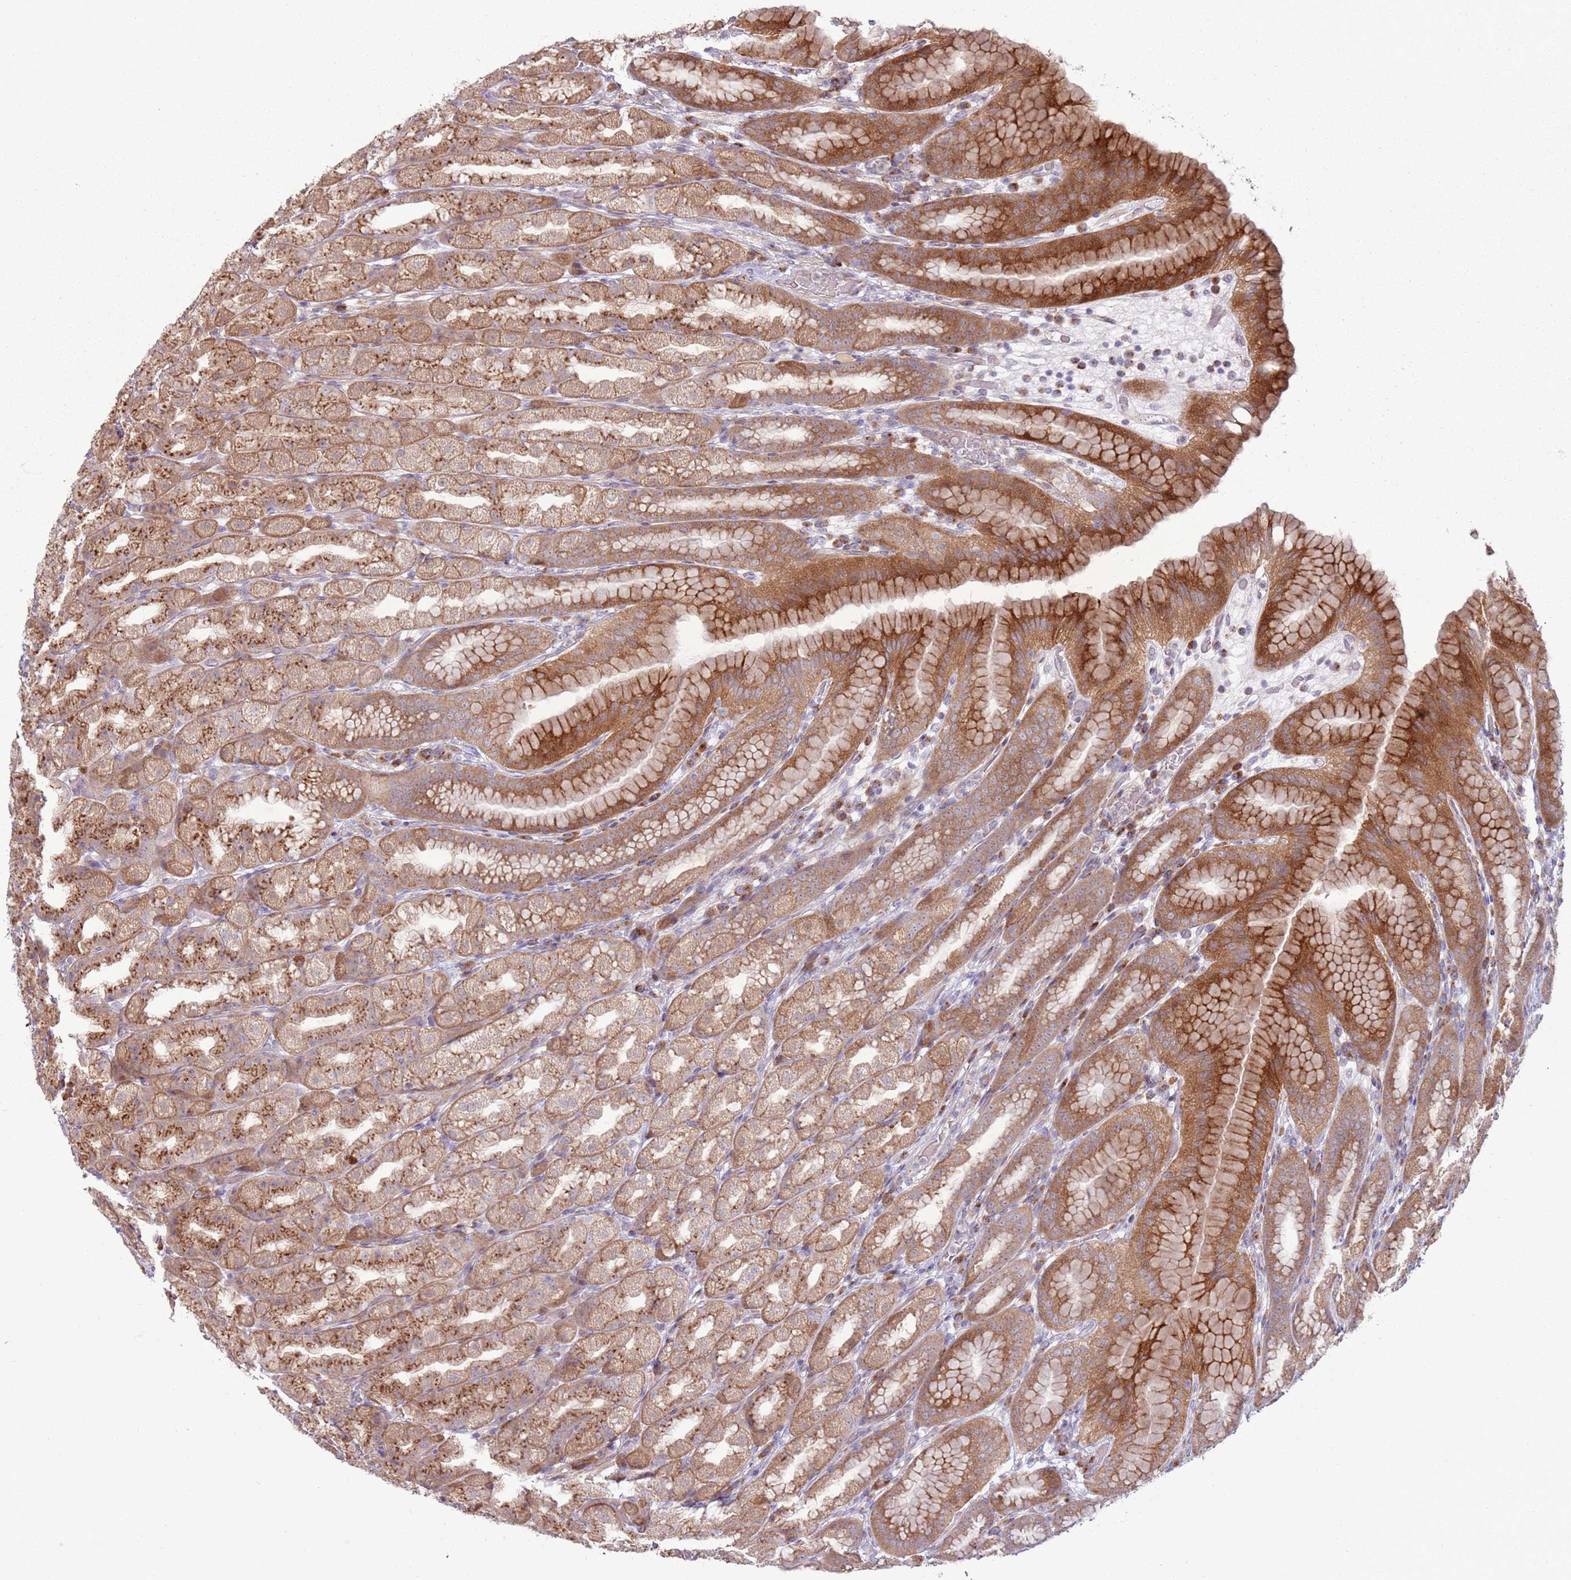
{"staining": {"intensity": "strong", "quantity": "25%-75%", "location": "cytoplasmic/membranous"}, "tissue": "stomach", "cell_type": "Glandular cells", "image_type": "normal", "snomed": [{"axis": "morphology", "description": "Normal tissue, NOS"}, {"axis": "topography", "description": "Stomach, upper"}], "caption": "The micrograph reveals a brown stain indicating the presence of a protein in the cytoplasmic/membranous of glandular cells in stomach. (Stains: DAB (3,3'-diaminobenzidine) in brown, nuclei in blue, Microscopy: brightfield microscopy at high magnification).", "gene": "CCDC150", "patient": {"sex": "male", "age": 68}}